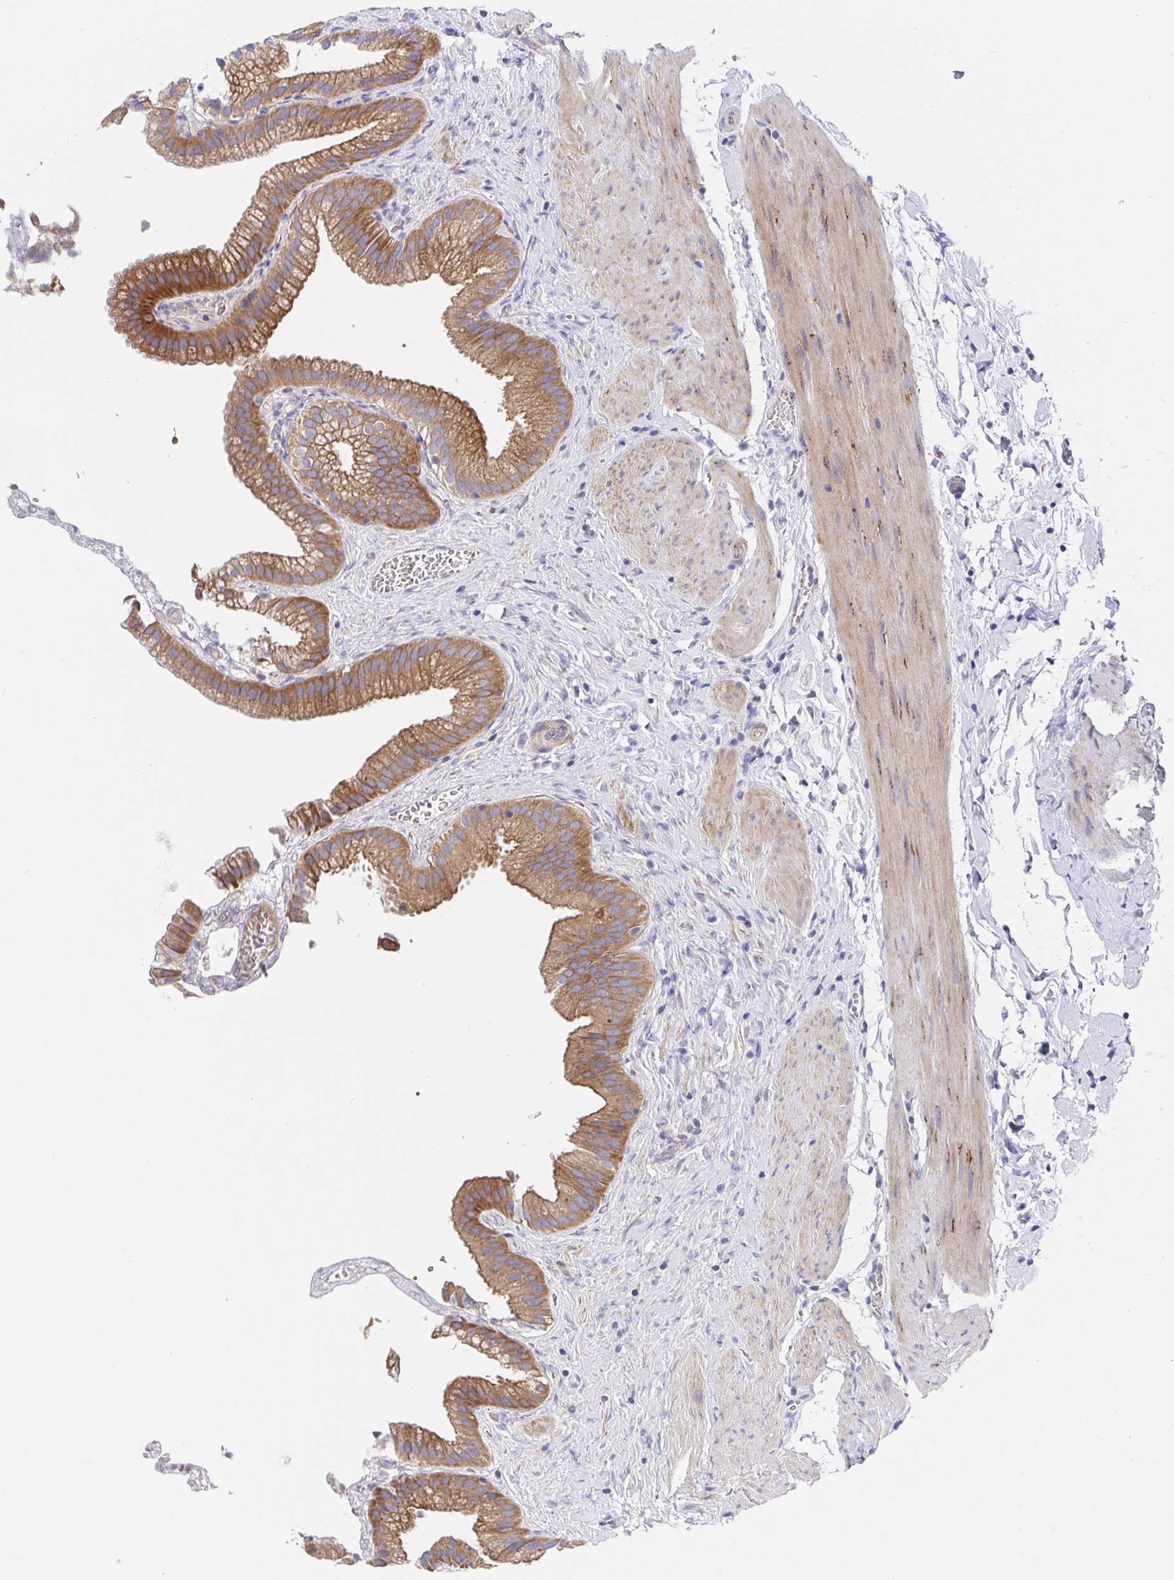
{"staining": {"intensity": "moderate", "quantity": ">75%", "location": "cytoplasmic/membranous"}, "tissue": "gallbladder", "cell_type": "Glandular cells", "image_type": "normal", "snomed": [{"axis": "morphology", "description": "Normal tissue, NOS"}, {"axis": "topography", "description": "Gallbladder"}], "caption": "Immunohistochemical staining of benign human gallbladder demonstrates >75% levels of moderate cytoplasmic/membranous protein positivity in about >75% of glandular cells. The protein of interest is shown in brown color, while the nuclei are stained blue.", "gene": "GOLGA1", "patient": {"sex": "female", "age": 63}}